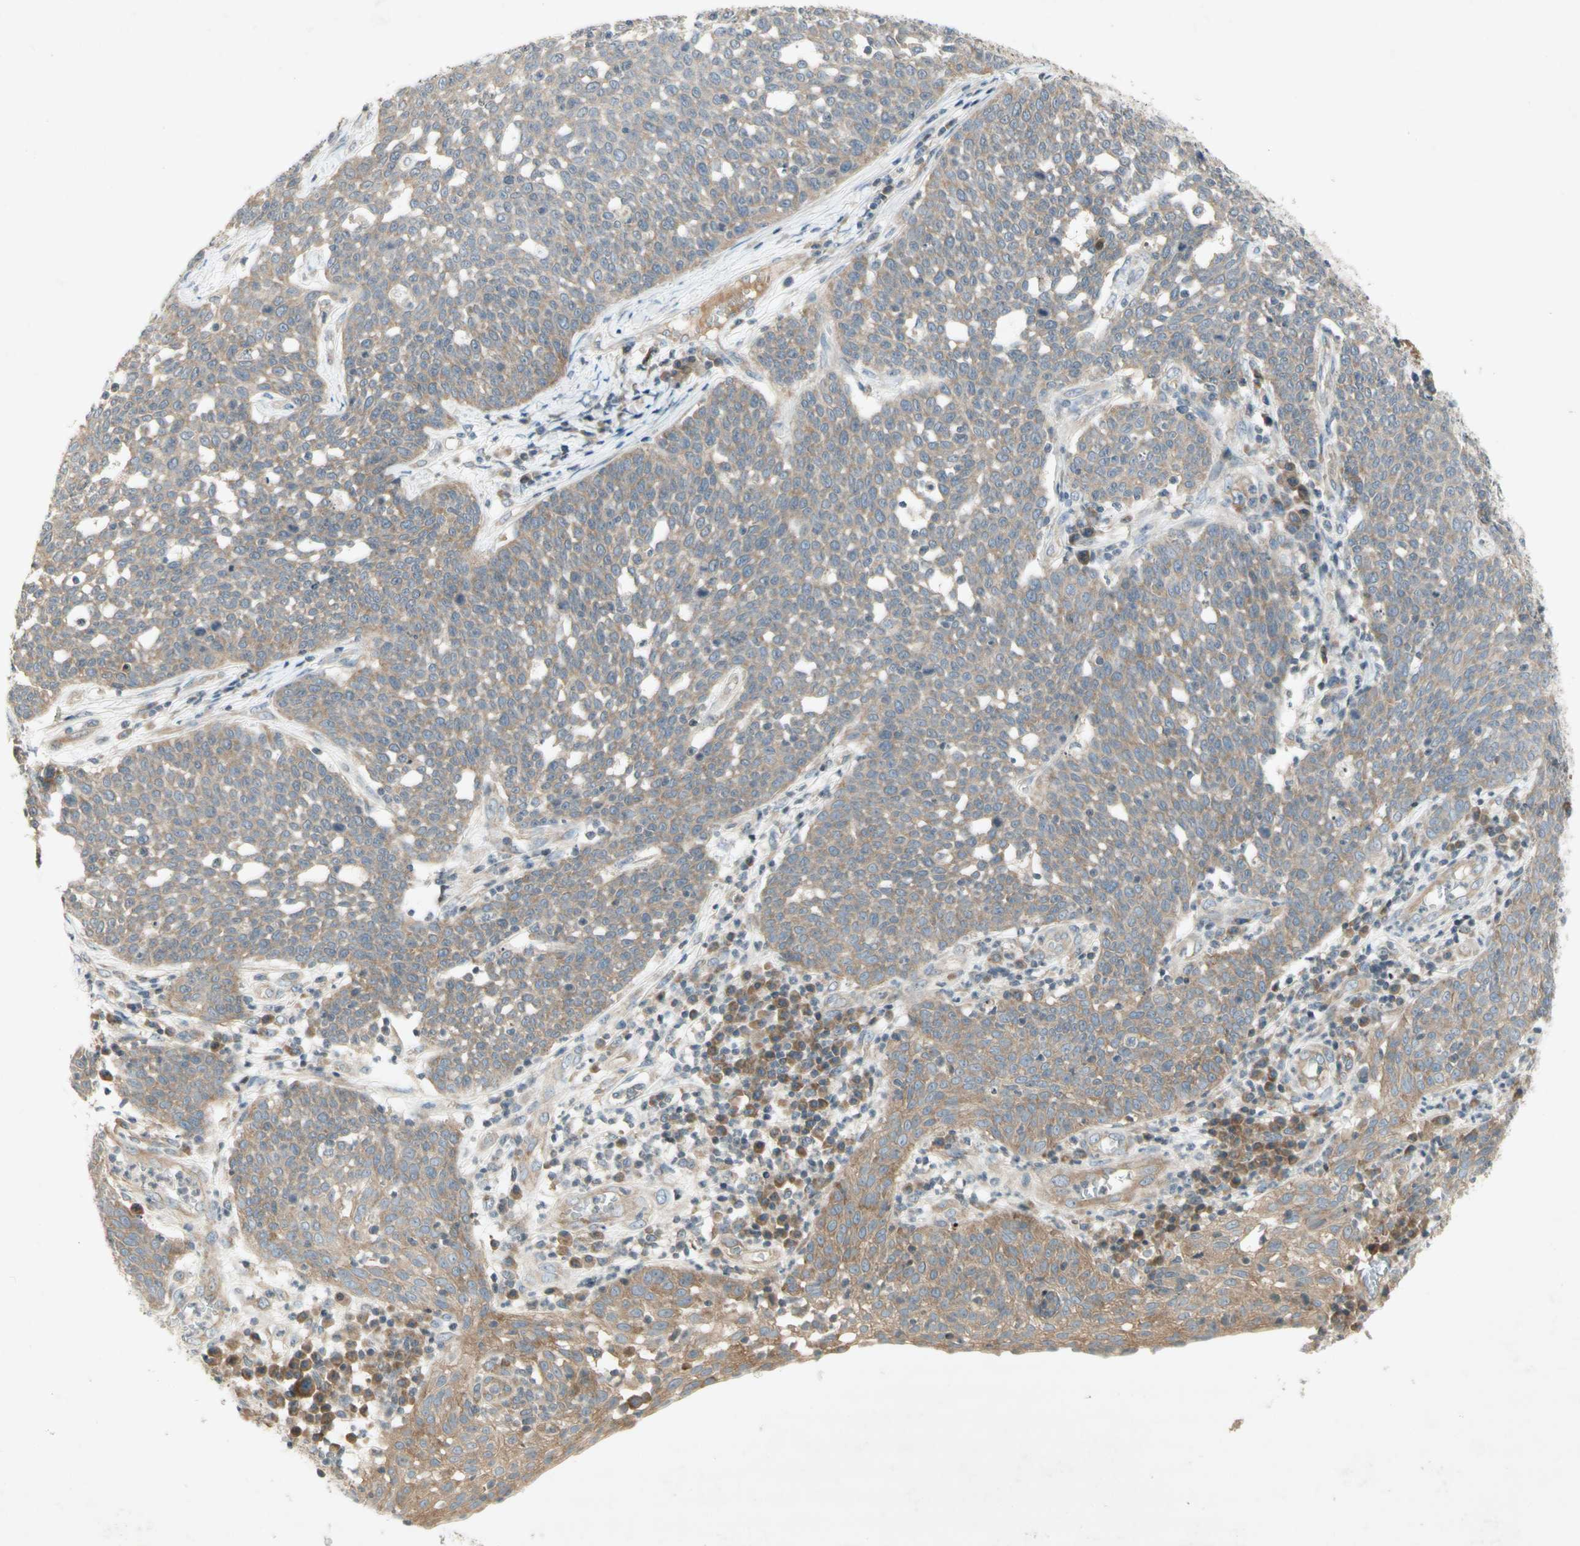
{"staining": {"intensity": "moderate", "quantity": "<25%", "location": "cytoplasmic/membranous"}, "tissue": "cervical cancer", "cell_type": "Tumor cells", "image_type": "cancer", "snomed": [{"axis": "morphology", "description": "Squamous cell carcinoma, NOS"}, {"axis": "topography", "description": "Cervix"}], "caption": "Human cervical cancer stained with a brown dye displays moderate cytoplasmic/membranous positive staining in approximately <25% of tumor cells.", "gene": "ETF1", "patient": {"sex": "female", "age": 34}}